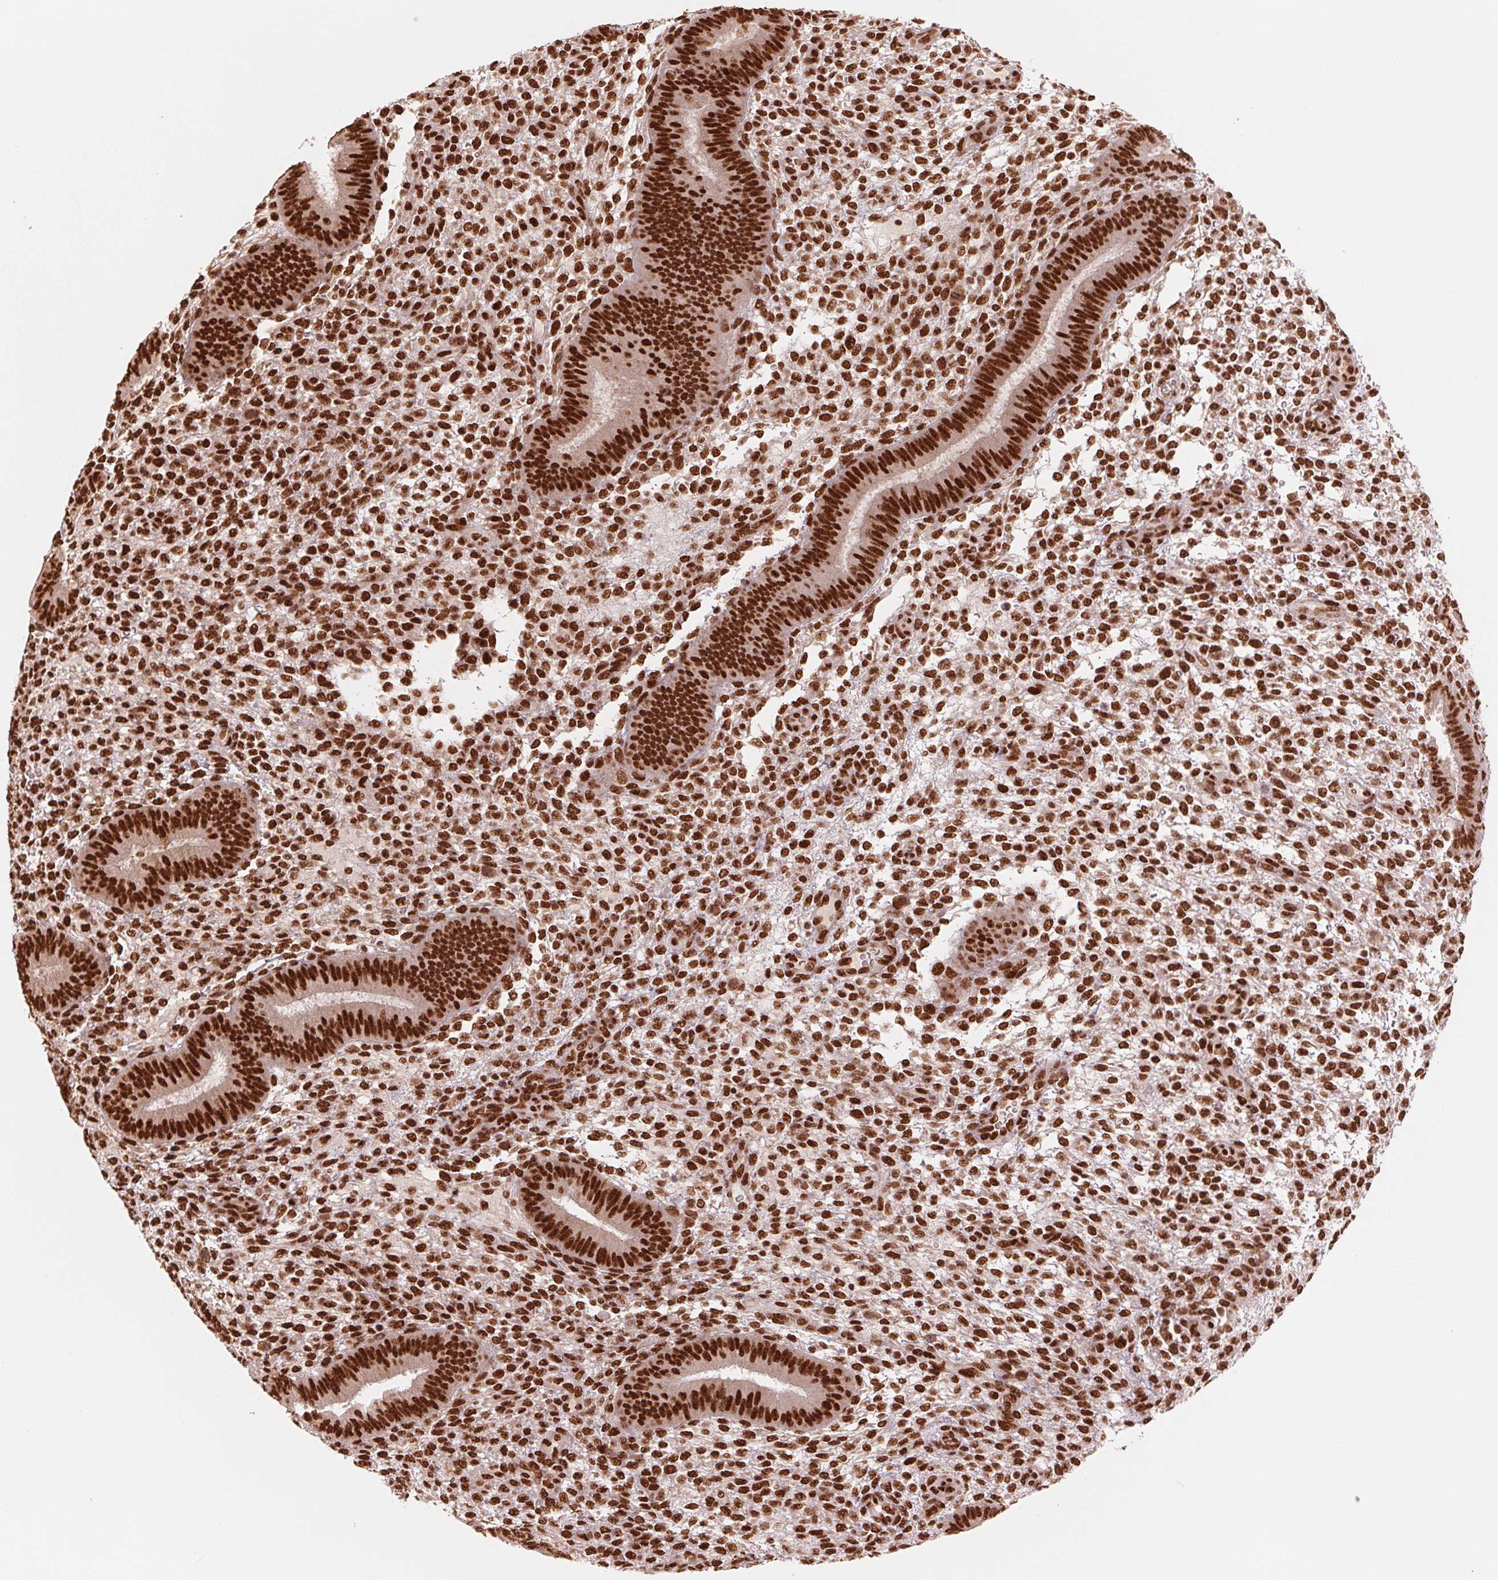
{"staining": {"intensity": "strong", "quantity": ">75%", "location": "nuclear"}, "tissue": "endometrium", "cell_type": "Cells in endometrial stroma", "image_type": "normal", "snomed": [{"axis": "morphology", "description": "Normal tissue, NOS"}, {"axis": "topography", "description": "Endometrium"}], "caption": "Immunohistochemistry micrograph of normal endometrium: endometrium stained using immunohistochemistry (IHC) displays high levels of strong protein expression localized specifically in the nuclear of cells in endometrial stroma, appearing as a nuclear brown color.", "gene": "TTLL9", "patient": {"sex": "female", "age": 39}}